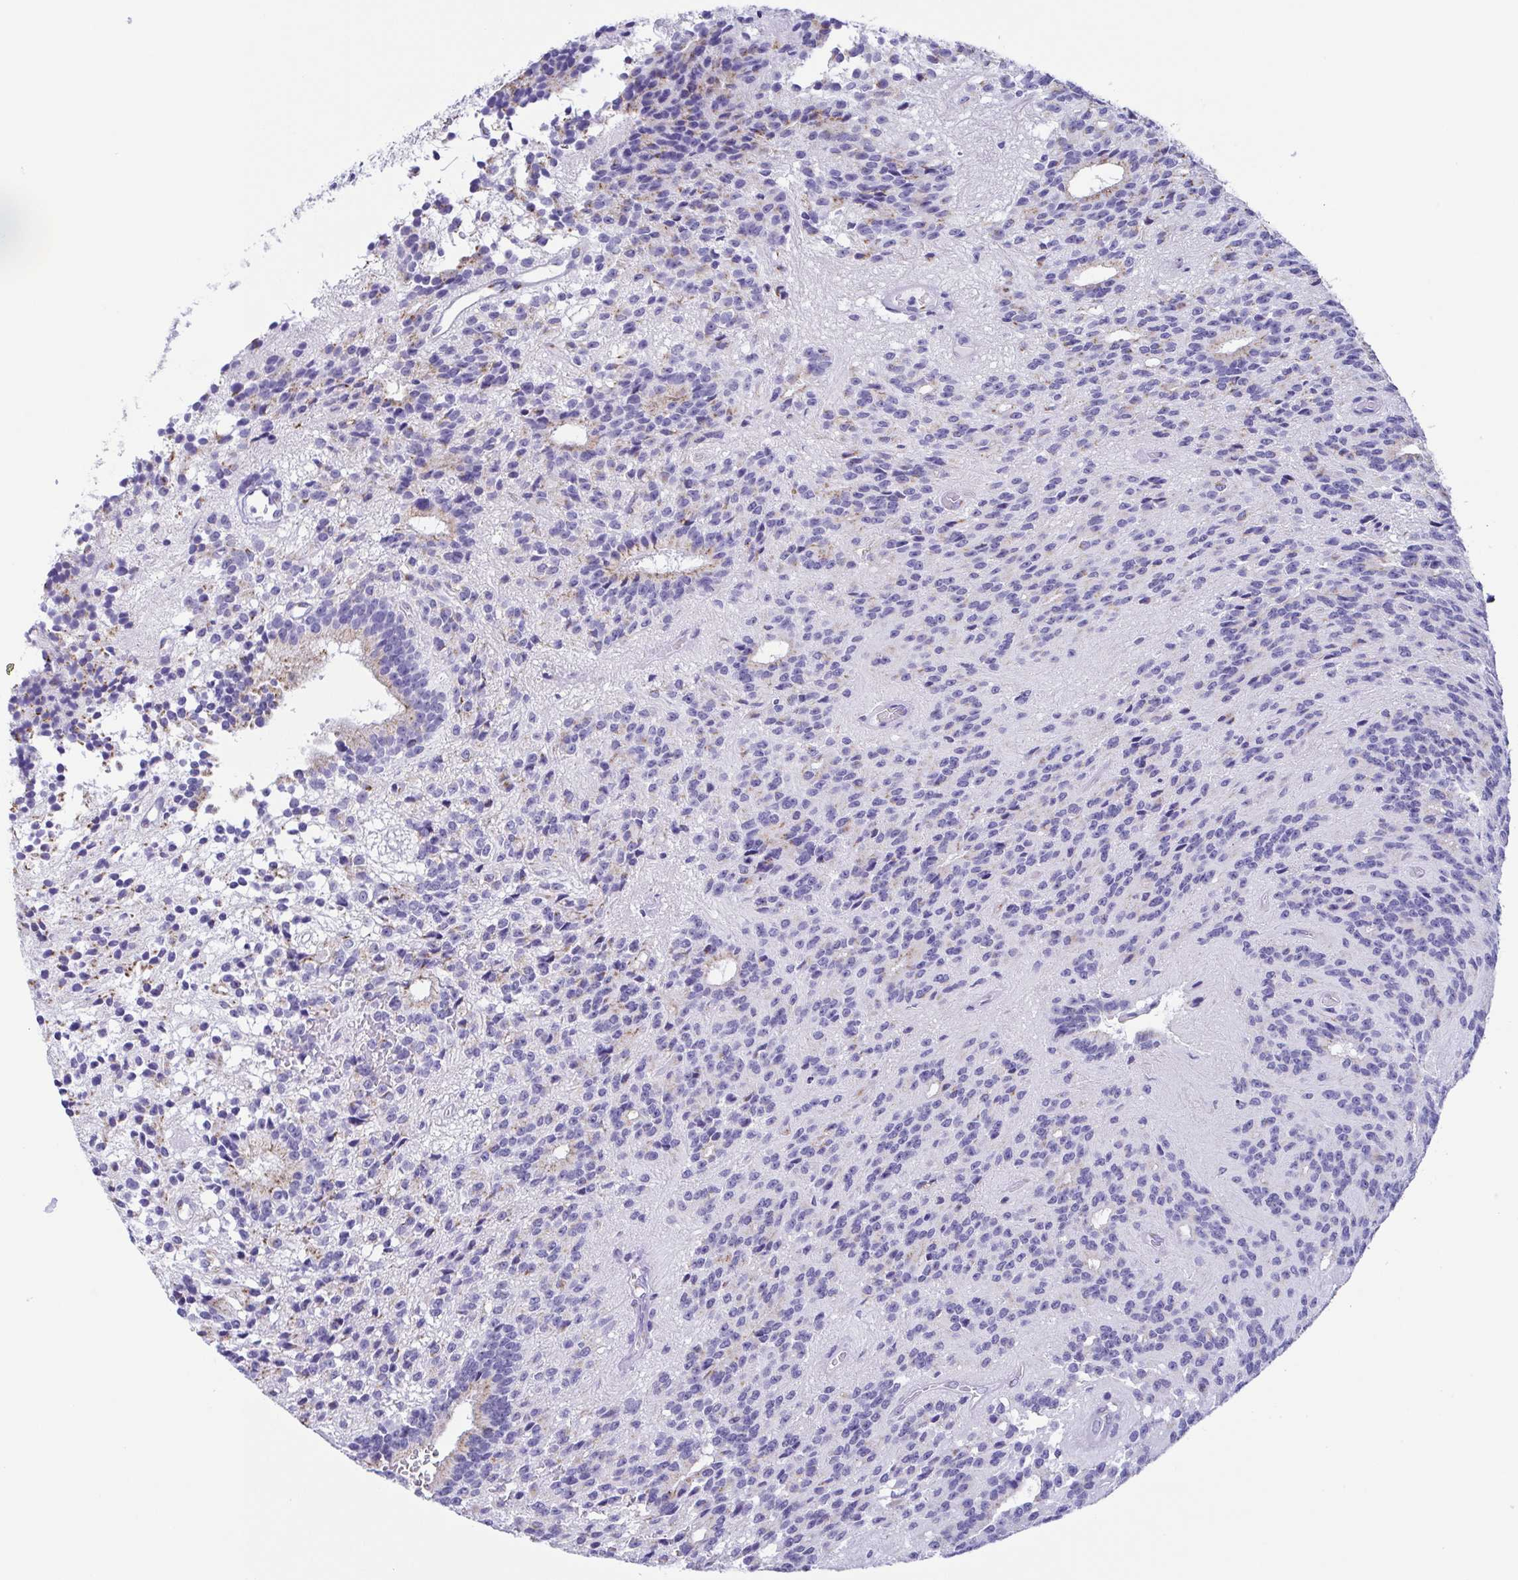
{"staining": {"intensity": "negative", "quantity": "none", "location": "none"}, "tissue": "glioma", "cell_type": "Tumor cells", "image_type": "cancer", "snomed": [{"axis": "morphology", "description": "Glioma, malignant, Low grade"}, {"axis": "topography", "description": "Brain"}], "caption": "Glioma stained for a protein using IHC shows no expression tumor cells.", "gene": "SULT1B1", "patient": {"sex": "male", "age": 31}}